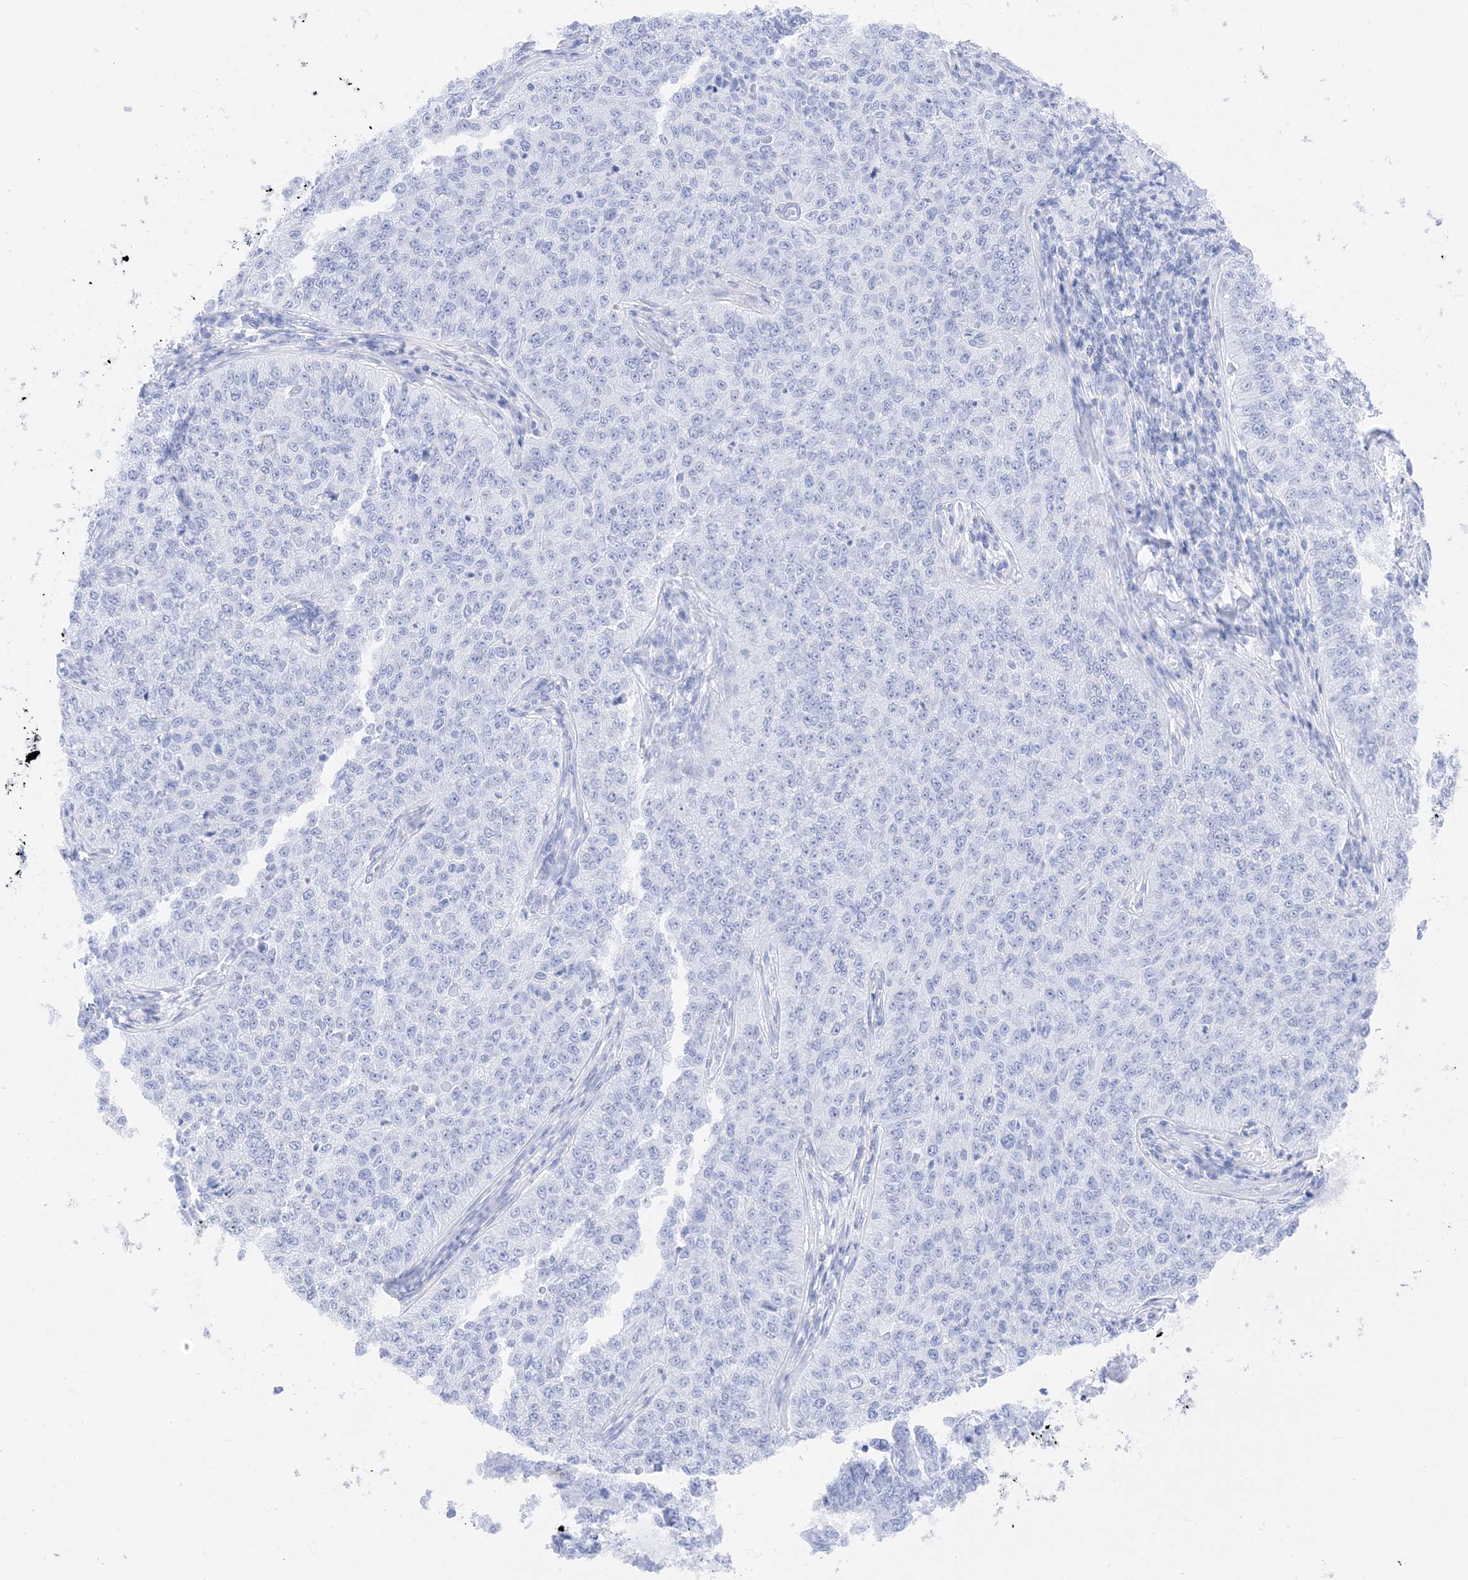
{"staining": {"intensity": "negative", "quantity": "none", "location": "none"}, "tissue": "cervical cancer", "cell_type": "Tumor cells", "image_type": "cancer", "snomed": [{"axis": "morphology", "description": "Squamous cell carcinoma, NOS"}, {"axis": "topography", "description": "Cervix"}], "caption": "Immunohistochemistry (IHC) of squamous cell carcinoma (cervical) displays no staining in tumor cells.", "gene": "MUC17", "patient": {"sex": "female", "age": 35}}